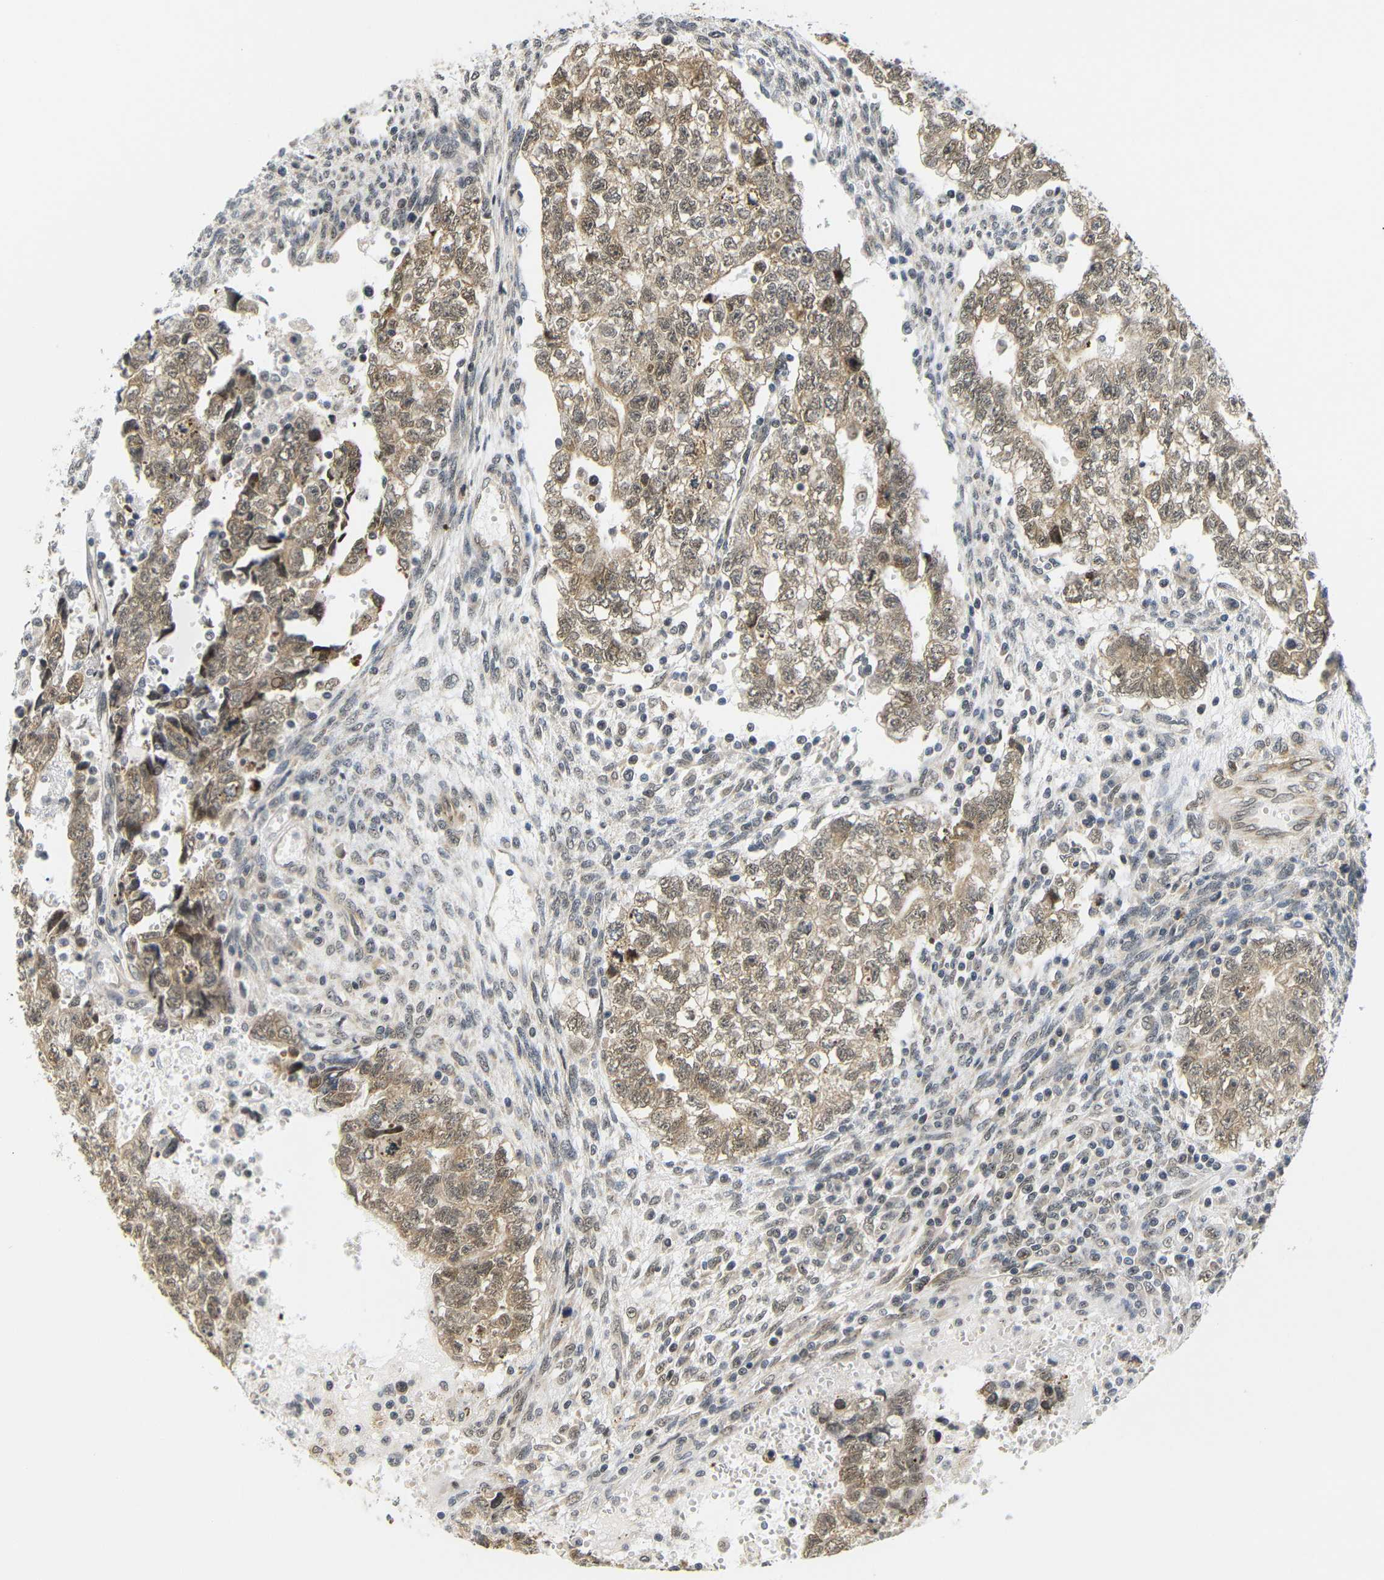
{"staining": {"intensity": "moderate", "quantity": ">75%", "location": "cytoplasmic/membranous,nuclear"}, "tissue": "testis cancer", "cell_type": "Tumor cells", "image_type": "cancer", "snomed": [{"axis": "morphology", "description": "Seminoma, NOS"}, {"axis": "morphology", "description": "Carcinoma, Embryonal, NOS"}, {"axis": "topography", "description": "Testis"}], "caption": "DAB immunohistochemical staining of human embryonal carcinoma (testis) exhibits moderate cytoplasmic/membranous and nuclear protein positivity in approximately >75% of tumor cells. The protein of interest is stained brown, and the nuclei are stained in blue (DAB IHC with brightfield microscopy, high magnification).", "gene": "GJA5", "patient": {"sex": "male", "age": 38}}